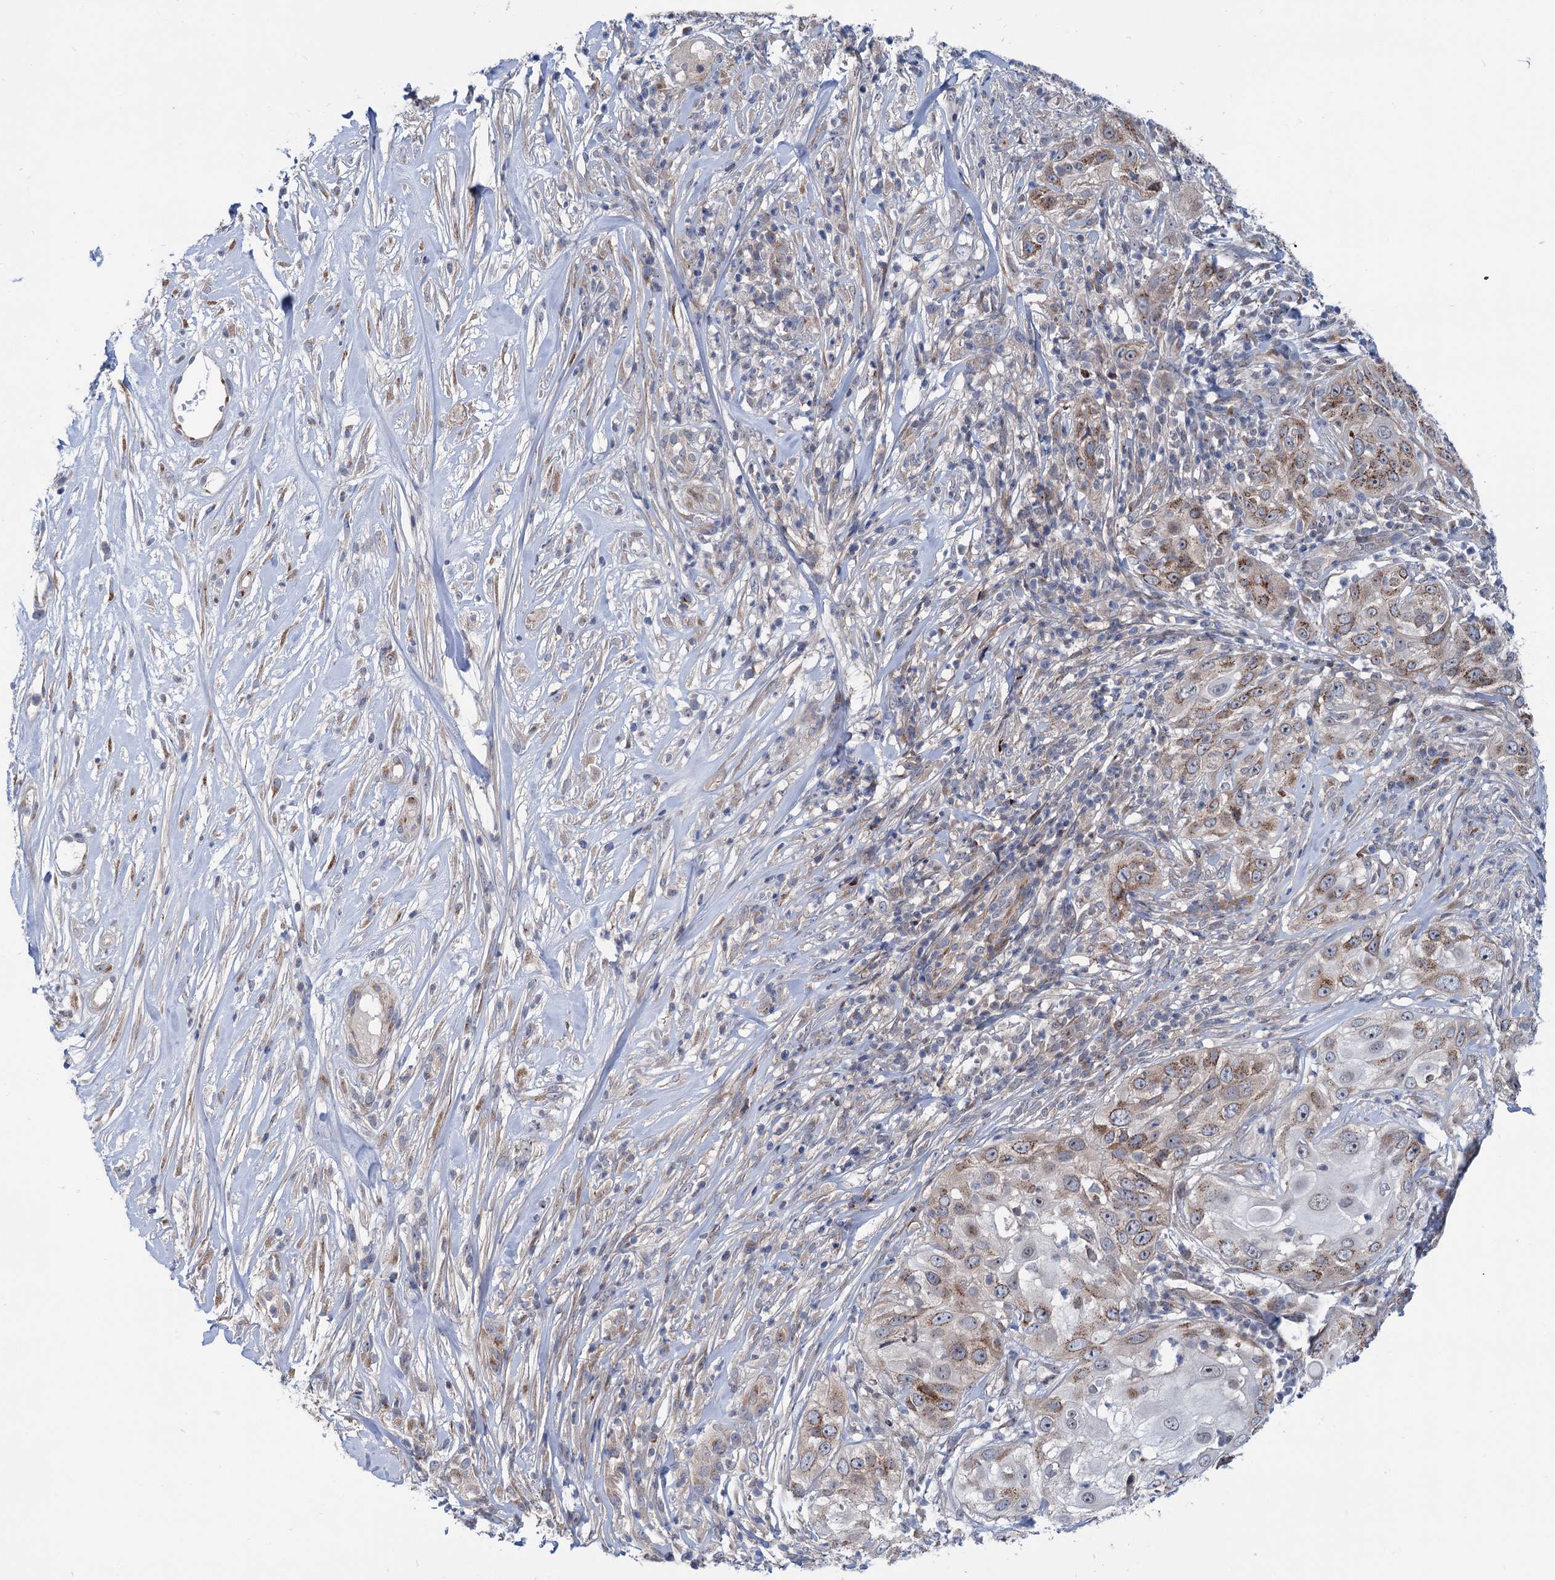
{"staining": {"intensity": "moderate", "quantity": "25%-75%", "location": "cytoplasmic/membranous"}, "tissue": "skin cancer", "cell_type": "Tumor cells", "image_type": "cancer", "snomed": [{"axis": "morphology", "description": "Squamous cell carcinoma, NOS"}, {"axis": "topography", "description": "Skin"}], "caption": "IHC image of neoplastic tissue: squamous cell carcinoma (skin) stained using immunohistochemistry (IHC) displays medium levels of moderate protein expression localized specifically in the cytoplasmic/membranous of tumor cells, appearing as a cytoplasmic/membranous brown color.", "gene": "ELP4", "patient": {"sex": "female", "age": 44}}